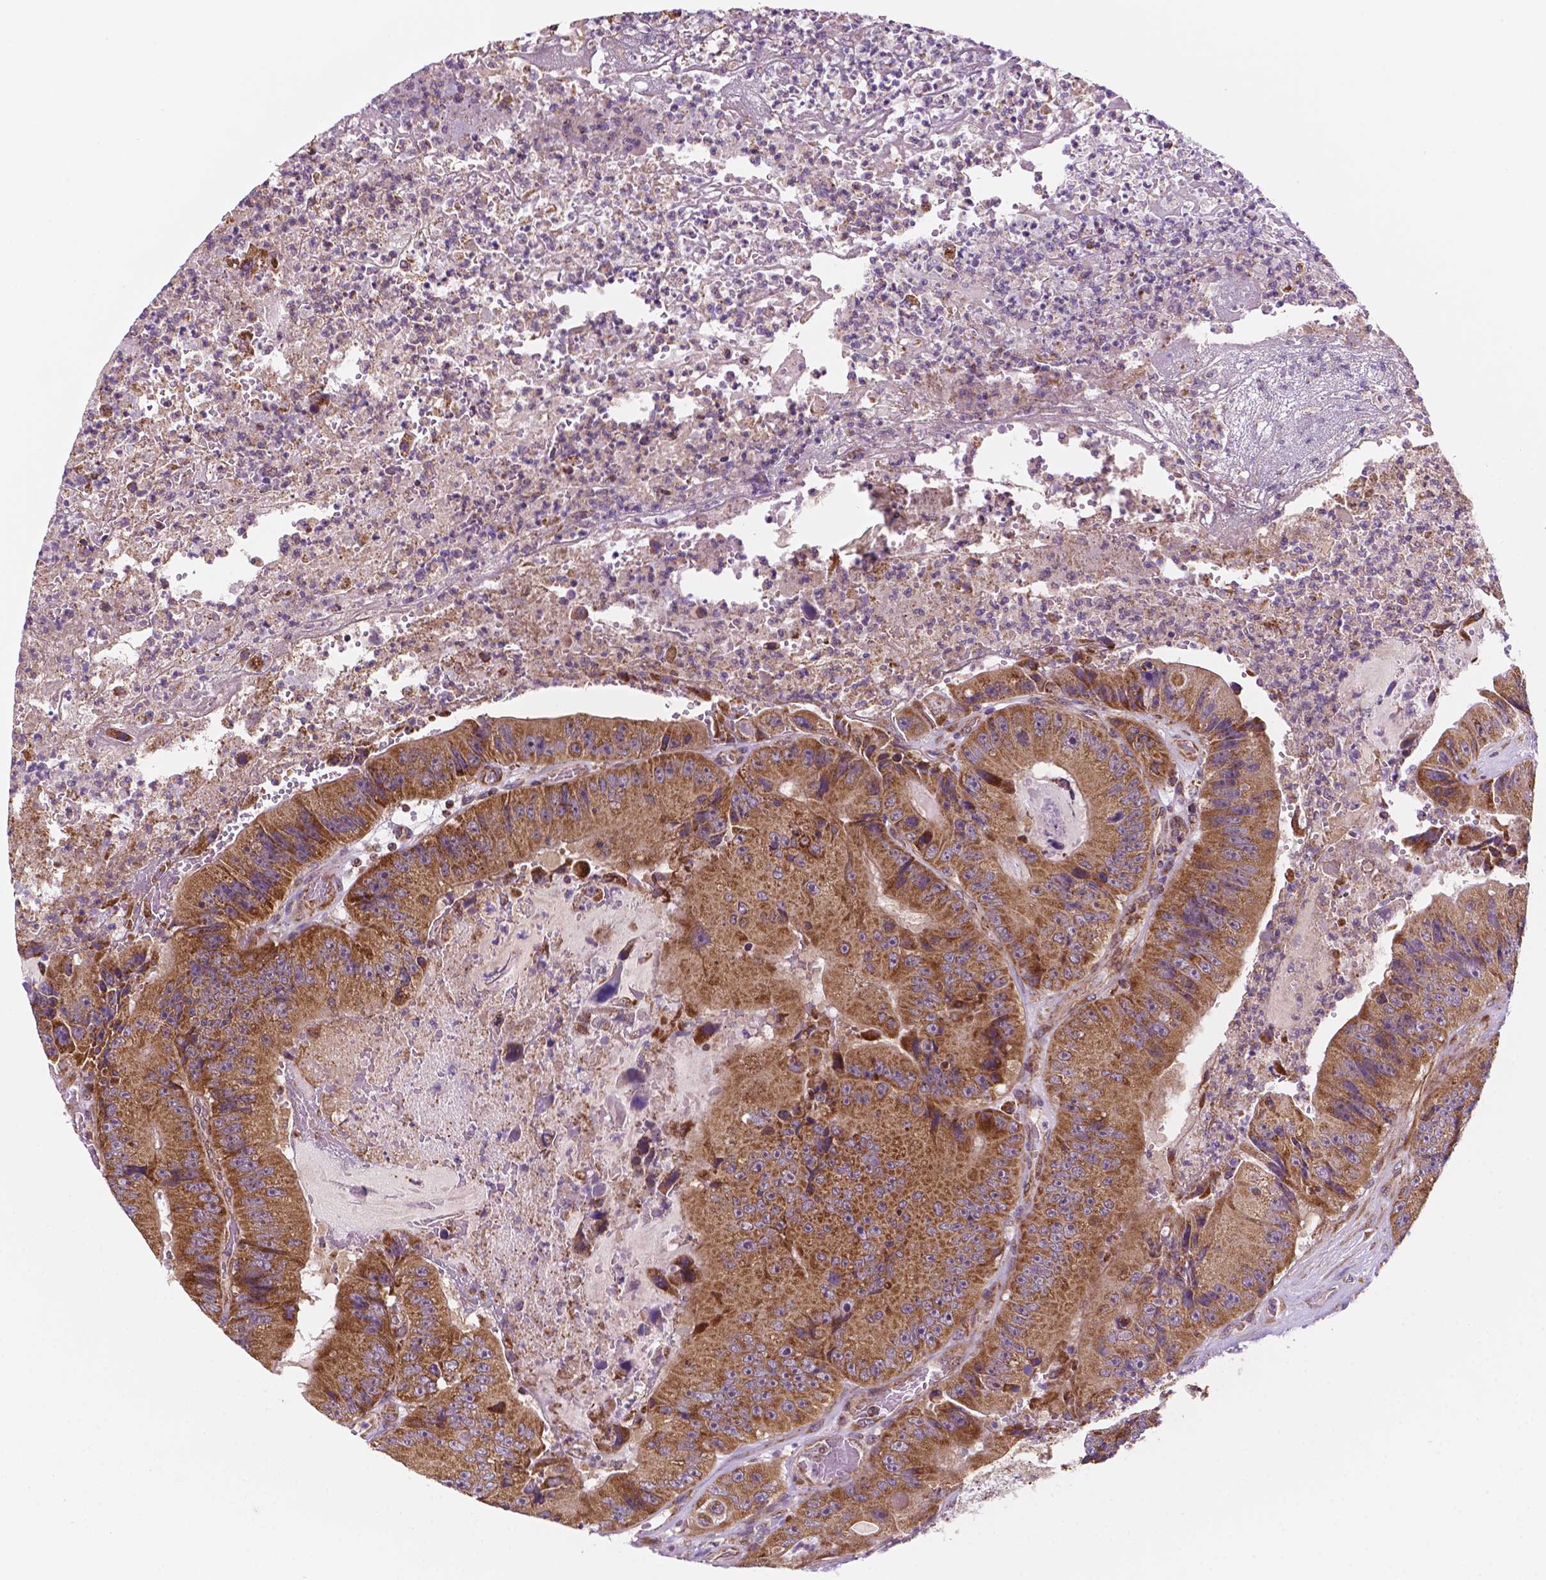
{"staining": {"intensity": "moderate", "quantity": ">75%", "location": "cytoplasmic/membranous"}, "tissue": "colorectal cancer", "cell_type": "Tumor cells", "image_type": "cancer", "snomed": [{"axis": "morphology", "description": "Adenocarcinoma, NOS"}, {"axis": "topography", "description": "Colon"}], "caption": "Immunohistochemical staining of human adenocarcinoma (colorectal) displays moderate cytoplasmic/membranous protein expression in about >75% of tumor cells.", "gene": "GEMIN4", "patient": {"sex": "female", "age": 86}}